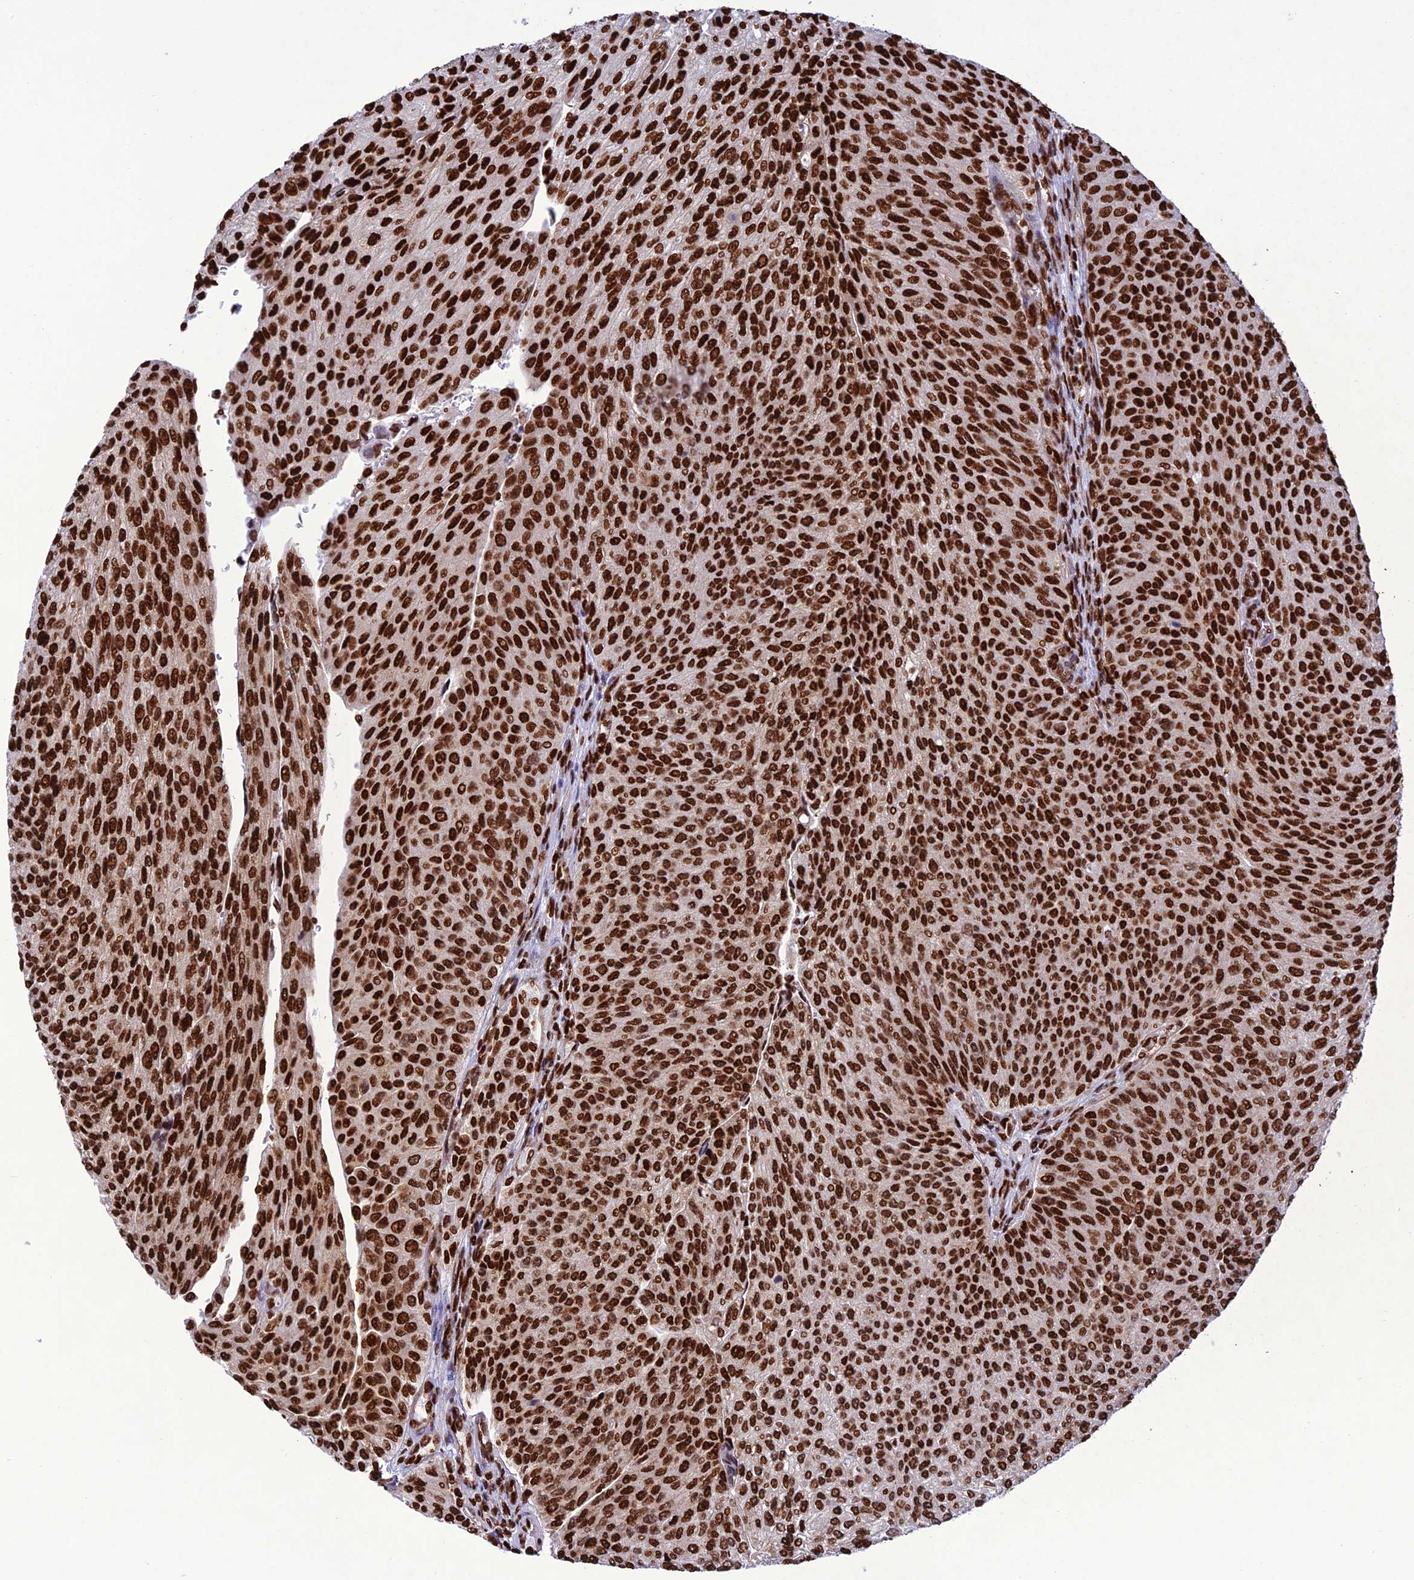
{"staining": {"intensity": "strong", "quantity": ">75%", "location": "nuclear"}, "tissue": "urothelial cancer", "cell_type": "Tumor cells", "image_type": "cancer", "snomed": [{"axis": "morphology", "description": "Urothelial carcinoma, High grade"}, {"axis": "topography", "description": "Urinary bladder"}], "caption": "Immunohistochemical staining of human urothelial cancer displays high levels of strong nuclear protein staining in about >75% of tumor cells.", "gene": "INO80E", "patient": {"sex": "female", "age": 79}}